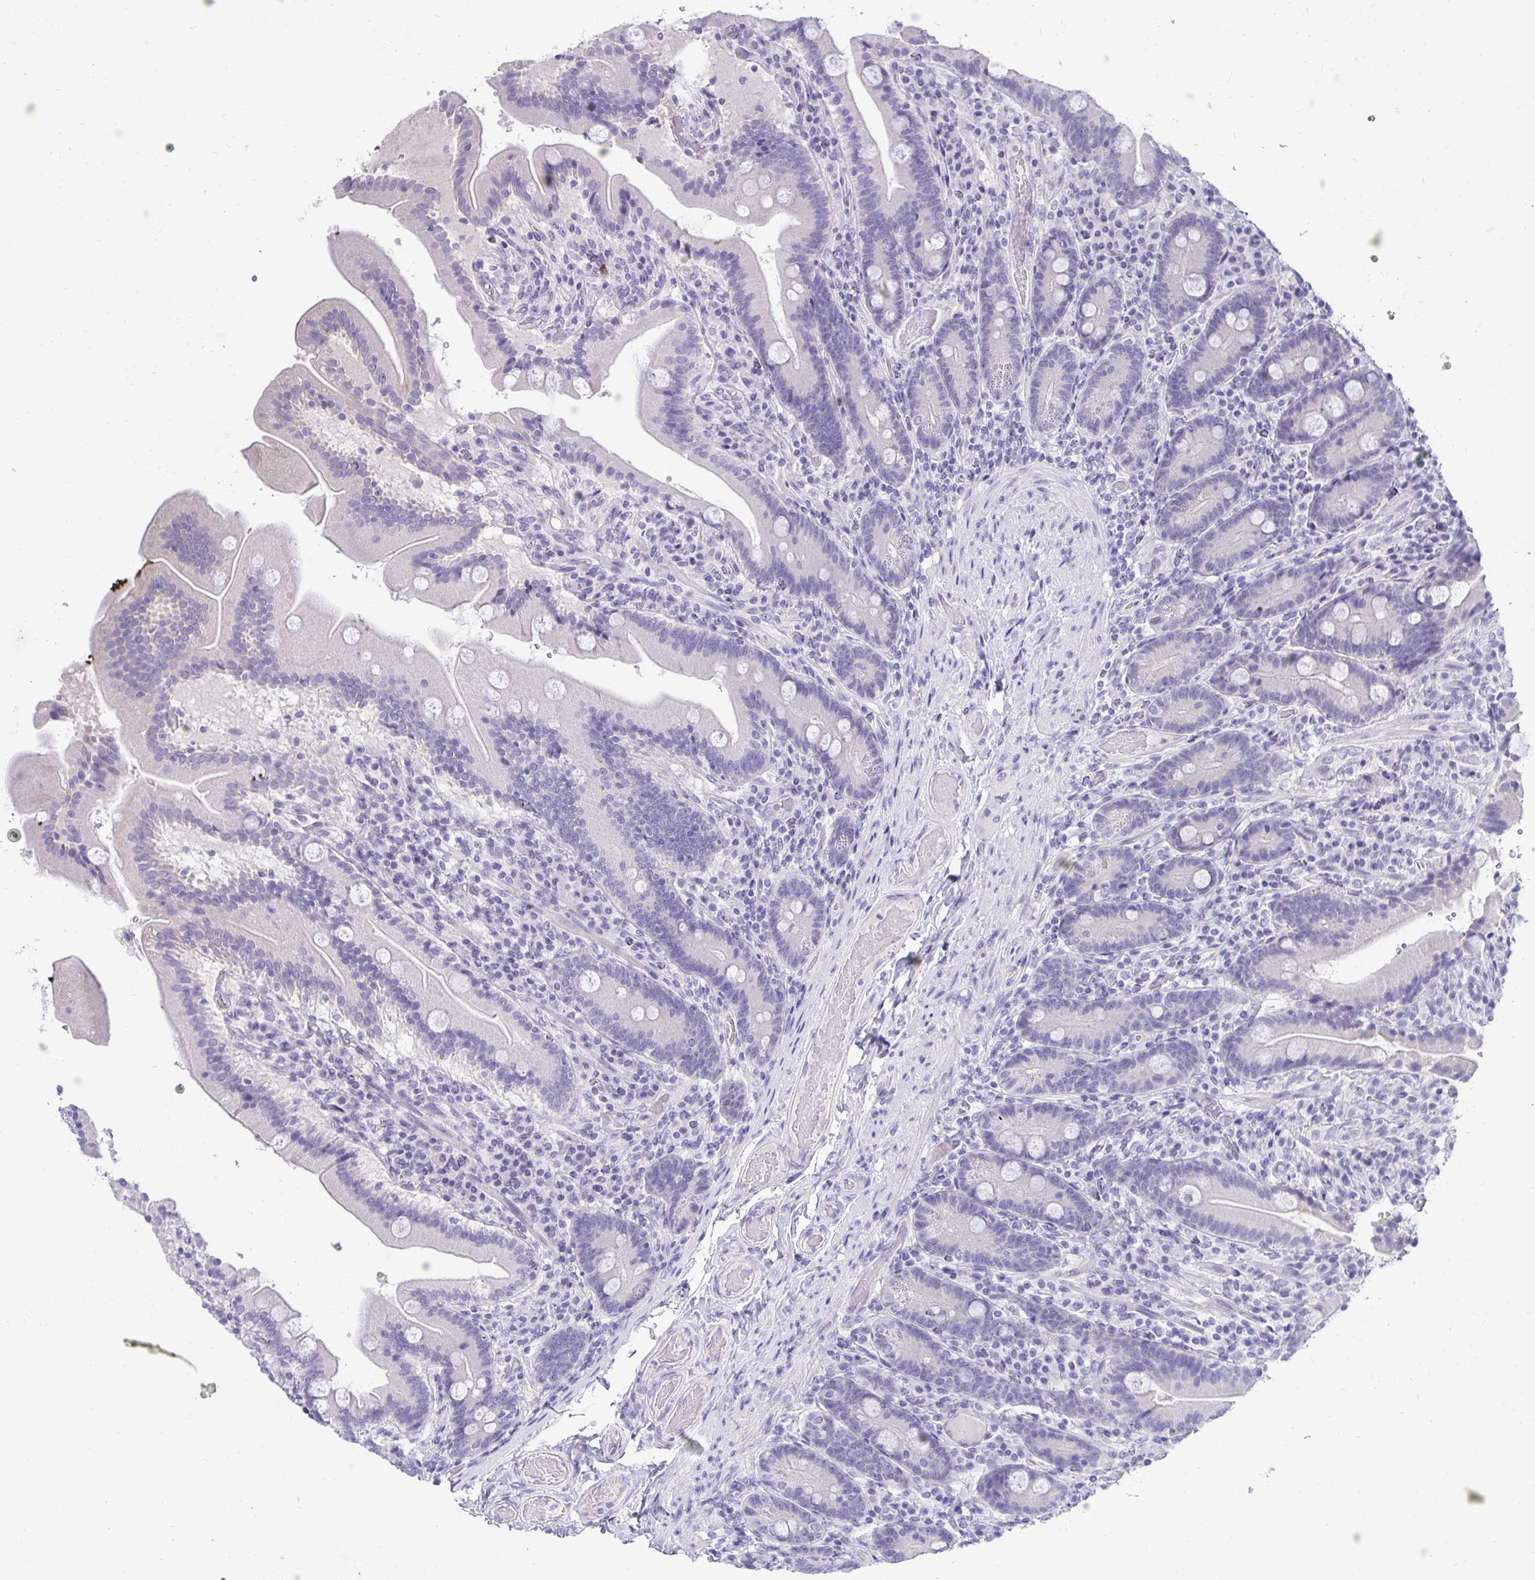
{"staining": {"intensity": "negative", "quantity": "none", "location": "none"}, "tissue": "duodenum", "cell_type": "Glandular cells", "image_type": "normal", "snomed": [{"axis": "morphology", "description": "Normal tissue, NOS"}, {"axis": "topography", "description": "Duodenum"}], "caption": "A high-resolution photomicrograph shows immunohistochemistry staining of unremarkable duodenum, which displays no significant expression in glandular cells.", "gene": "TMCO5A", "patient": {"sex": "female", "age": 62}}